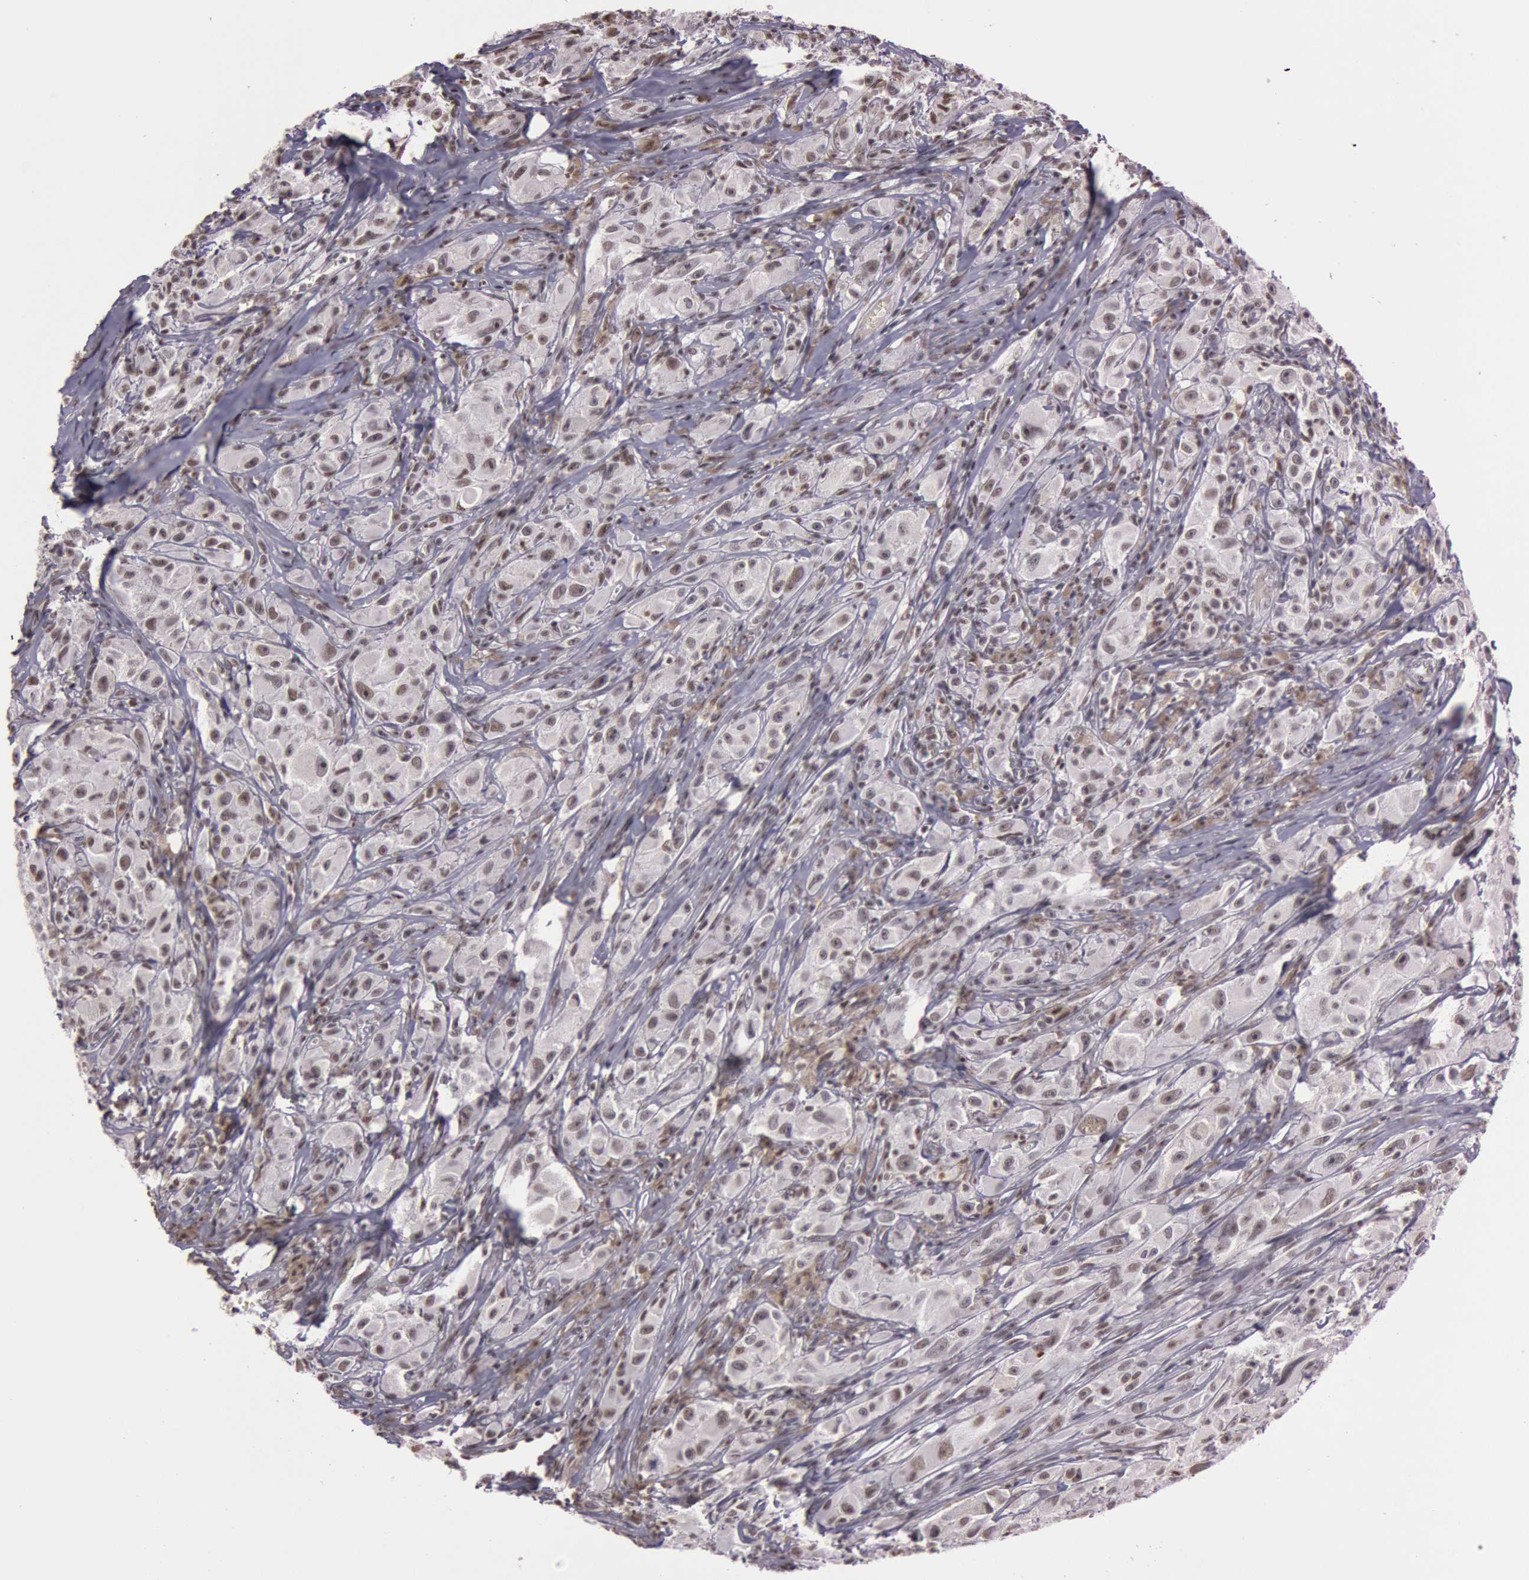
{"staining": {"intensity": "weak", "quantity": "<25%", "location": "nuclear"}, "tissue": "melanoma", "cell_type": "Tumor cells", "image_type": "cancer", "snomed": [{"axis": "morphology", "description": "Malignant melanoma, NOS"}, {"axis": "topography", "description": "Skin"}], "caption": "An image of melanoma stained for a protein reveals no brown staining in tumor cells.", "gene": "TASL", "patient": {"sex": "male", "age": 56}}